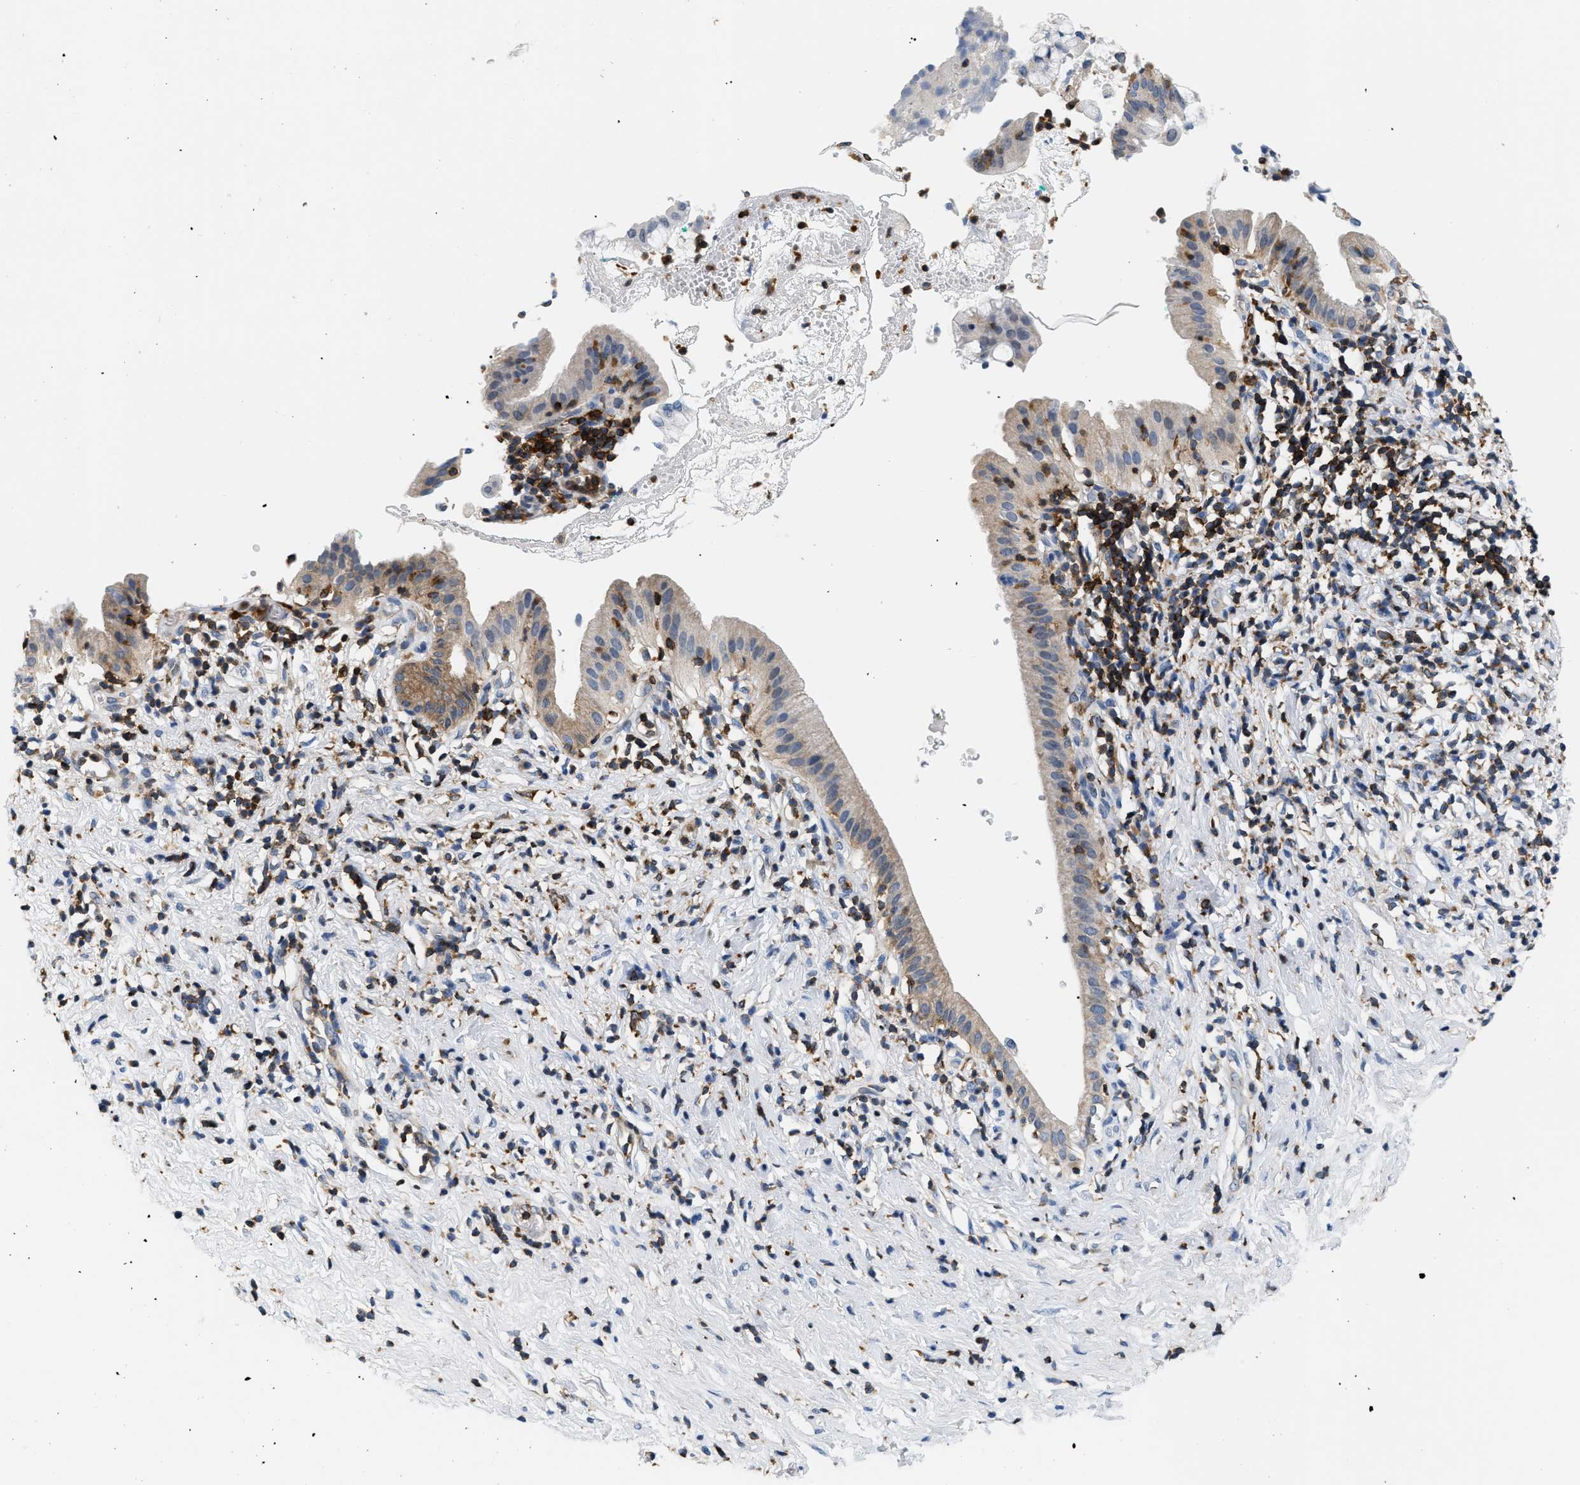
{"staining": {"intensity": "weak", "quantity": "<25%", "location": "cytoplasmic/membranous"}, "tissue": "pancreatic cancer", "cell_type": "Tumor cells", "image_type": "cancer", "snomed": [{"axis": "morphology", "description": "Adenocarcinoma, NOS"}, {"axis": "morphology", "description": "Adenocarcinoma, metastatic, NOS"}, {"axis": "topography", "description": "Lymph node"}, {"axis": "topography", "description": "Pancreas"}, {"axis": "topography", "description": "Duodenum"}], "caption": "Tumor cells are negative for brown protein staining in adenocarcinoma (pancreatic). (DAB immunohistochemistry (IHC), high magnification).", "gene": "INPP5D", "patient": {"sex": "female", "age": 64}}